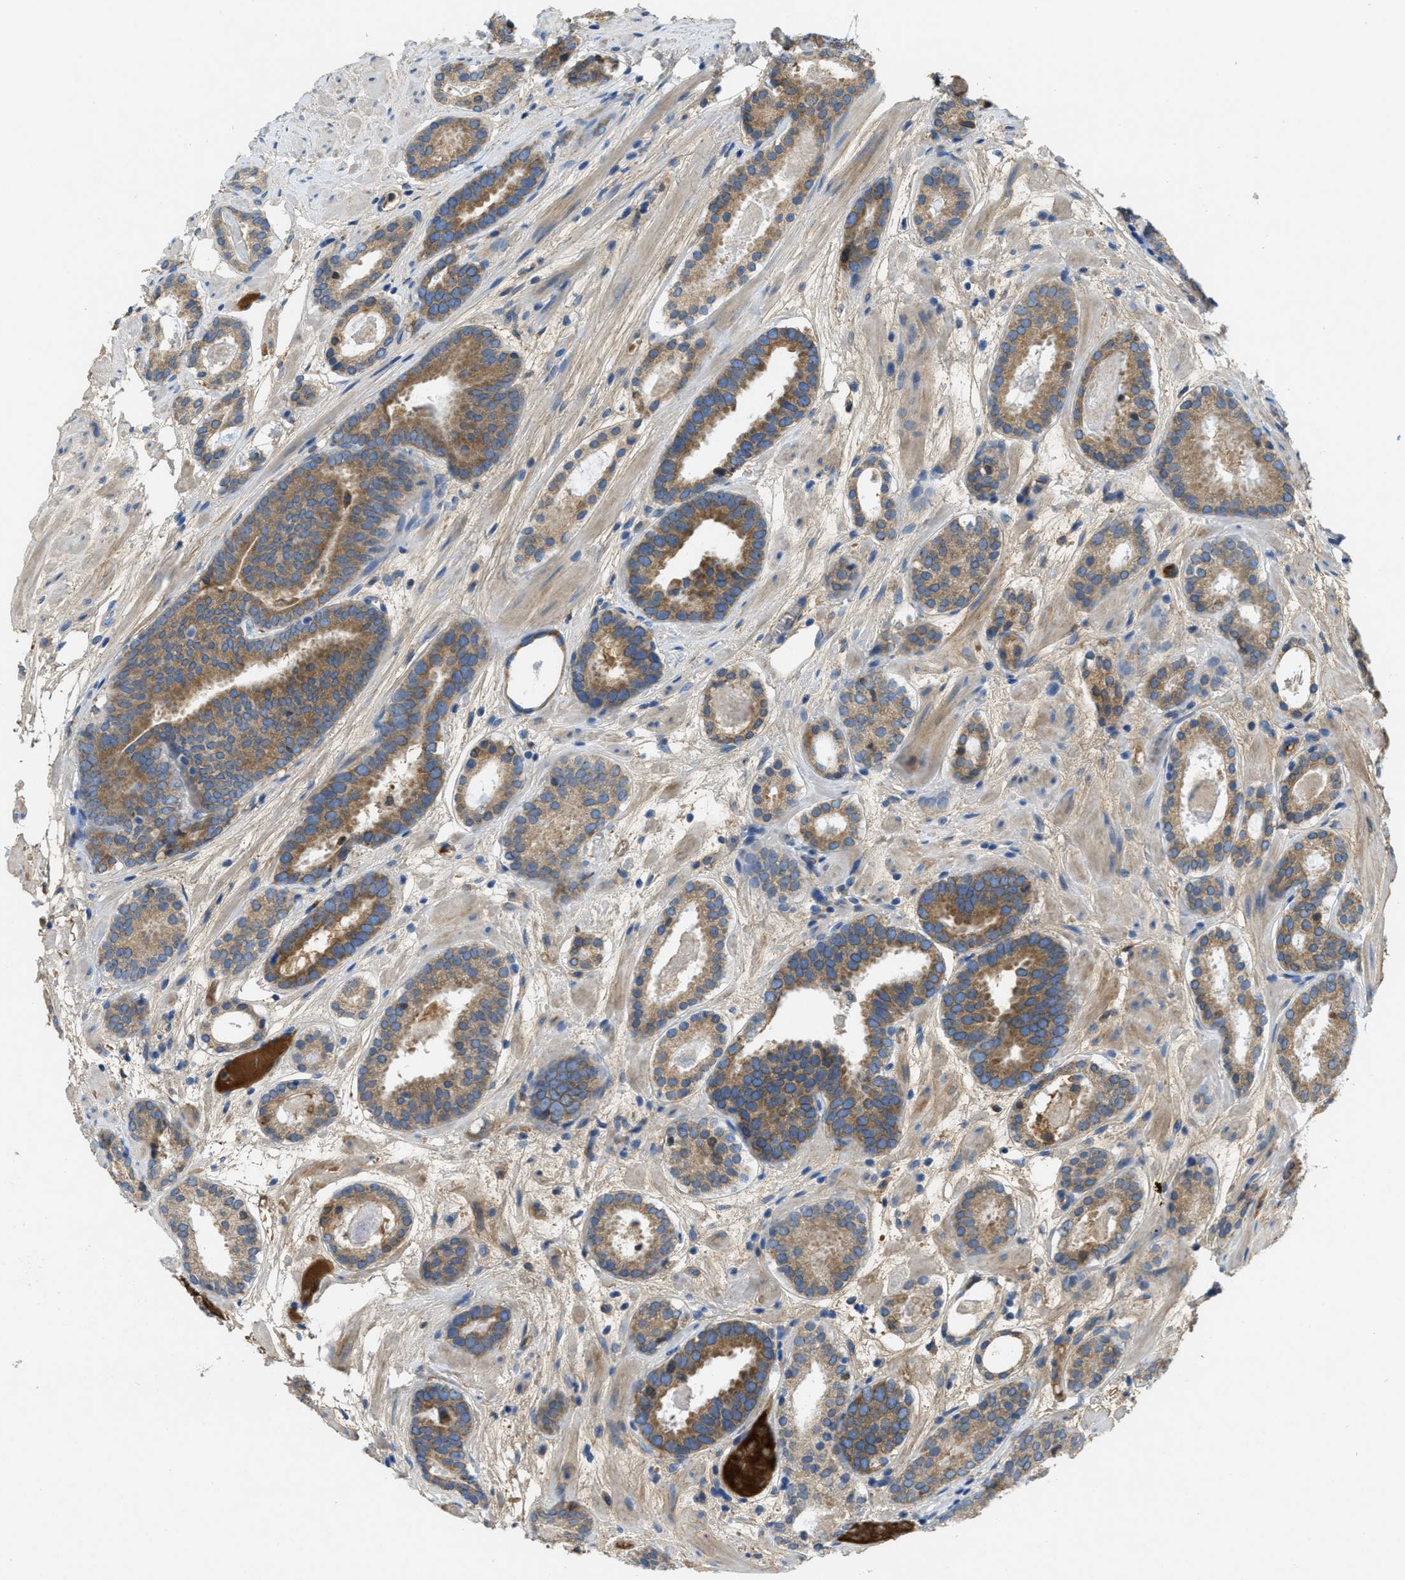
{"staining": {"intensity": "moderate", "quantity": ">75%", "location": "cytoplasmic/membranous"}, "tissue": "prostate cancer", "cell_type": "Tumor cells", "image_type": "cancer", "snomed": [{"axis": "morphology", "description": "Adenocarcinoma, Low grade"}, {"axis": "topography", "description": "Prostate"}], "caption": "Tumor cells show medium levels of moderate cytoplasmic/membranous positivity in approximately >75% of cells in prostate cancer.", "gene": "MPDU1", "patient": {"sex": "male", "age": 69}}